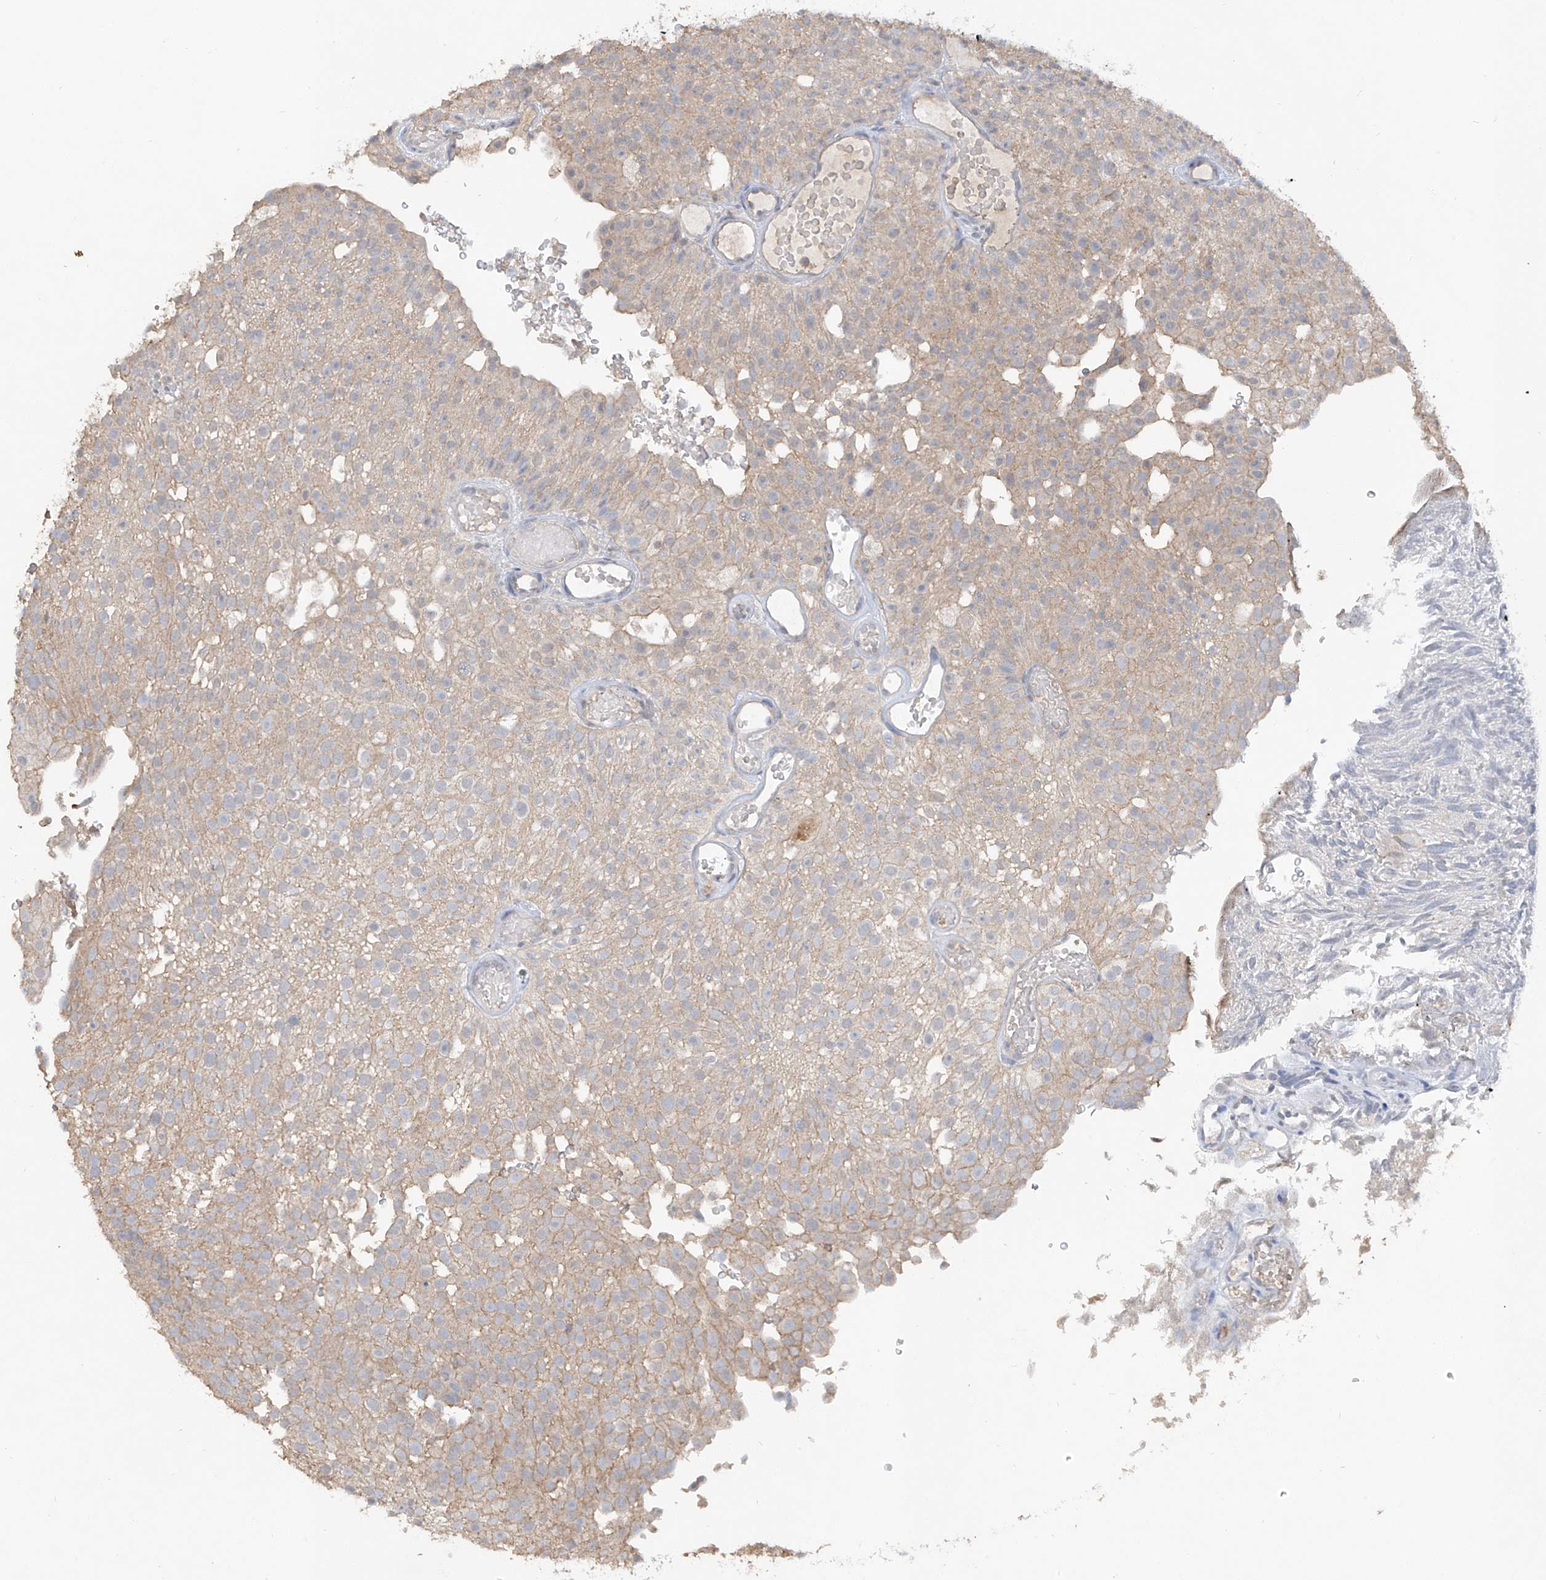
{"staining": {"intensity": "weak", "quantity": ">75%", "location": "cytoplasmic/membranous"}, "tissue": "urothelial cancer", "cell_type": "Tumor cells", "image_type": "cancer", "snomed": [{"axis": "morphology", "description": "Urothelial carcinoma, Low grade"}, {"axis": "topography", "description": "Urinary bladder"}], "caption": "High-power microscopy captured an immunohistochemistry histopathology image of low-grade urothelial carcinoma, revealing weak cytoplasmic/membranous positivity in approximately >75% of tumor cells. Immunohistochemistry (ihc) stains the protein in brown and the nuclei are stained blue.", "gene": "HAS3", "patient": {"sex": "male", "age": 78}}